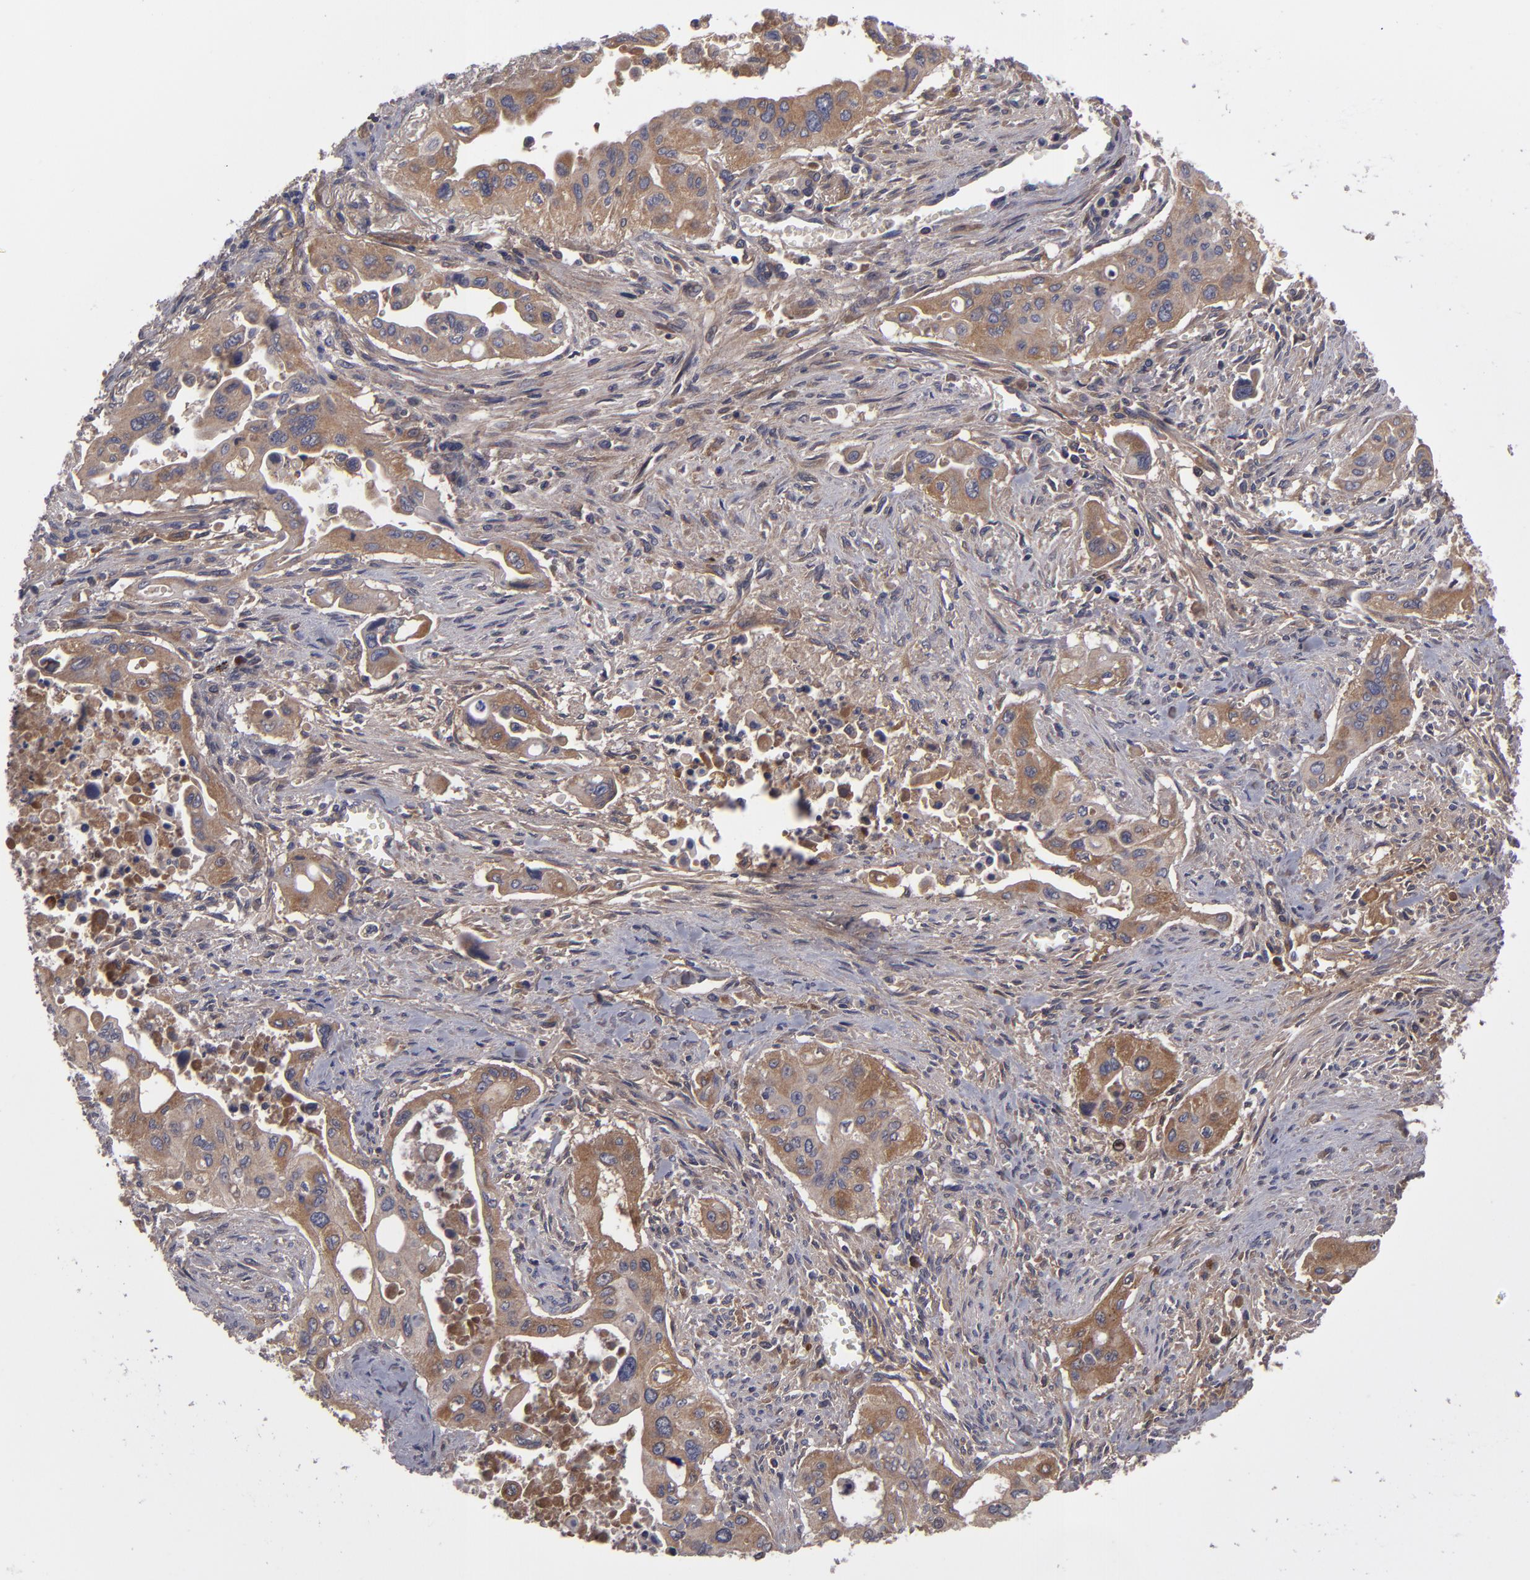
{"staining": {"intensity": "moderate", "quantity": ">75%", "location": "cytoplasmic/membranous"}, "tissue": "pancreatic cancer", "cell_type": "Tumor cells", "image_type": "cancer", "snomed": [{"axis": "morphology", "description": "Adenocarcinoma, NOS"}, {"axis": "topography", "description": "Pancreas"}], "caption": "There is medium levels of moderate cytoplasmic/membranous expression in tumor cells of adenocarcinoma (pancreatic), as demonstrated by immunohistochemical staining (brown color).", "gene": "IL12A", "patient": {"sex": "male", "age": 77}}